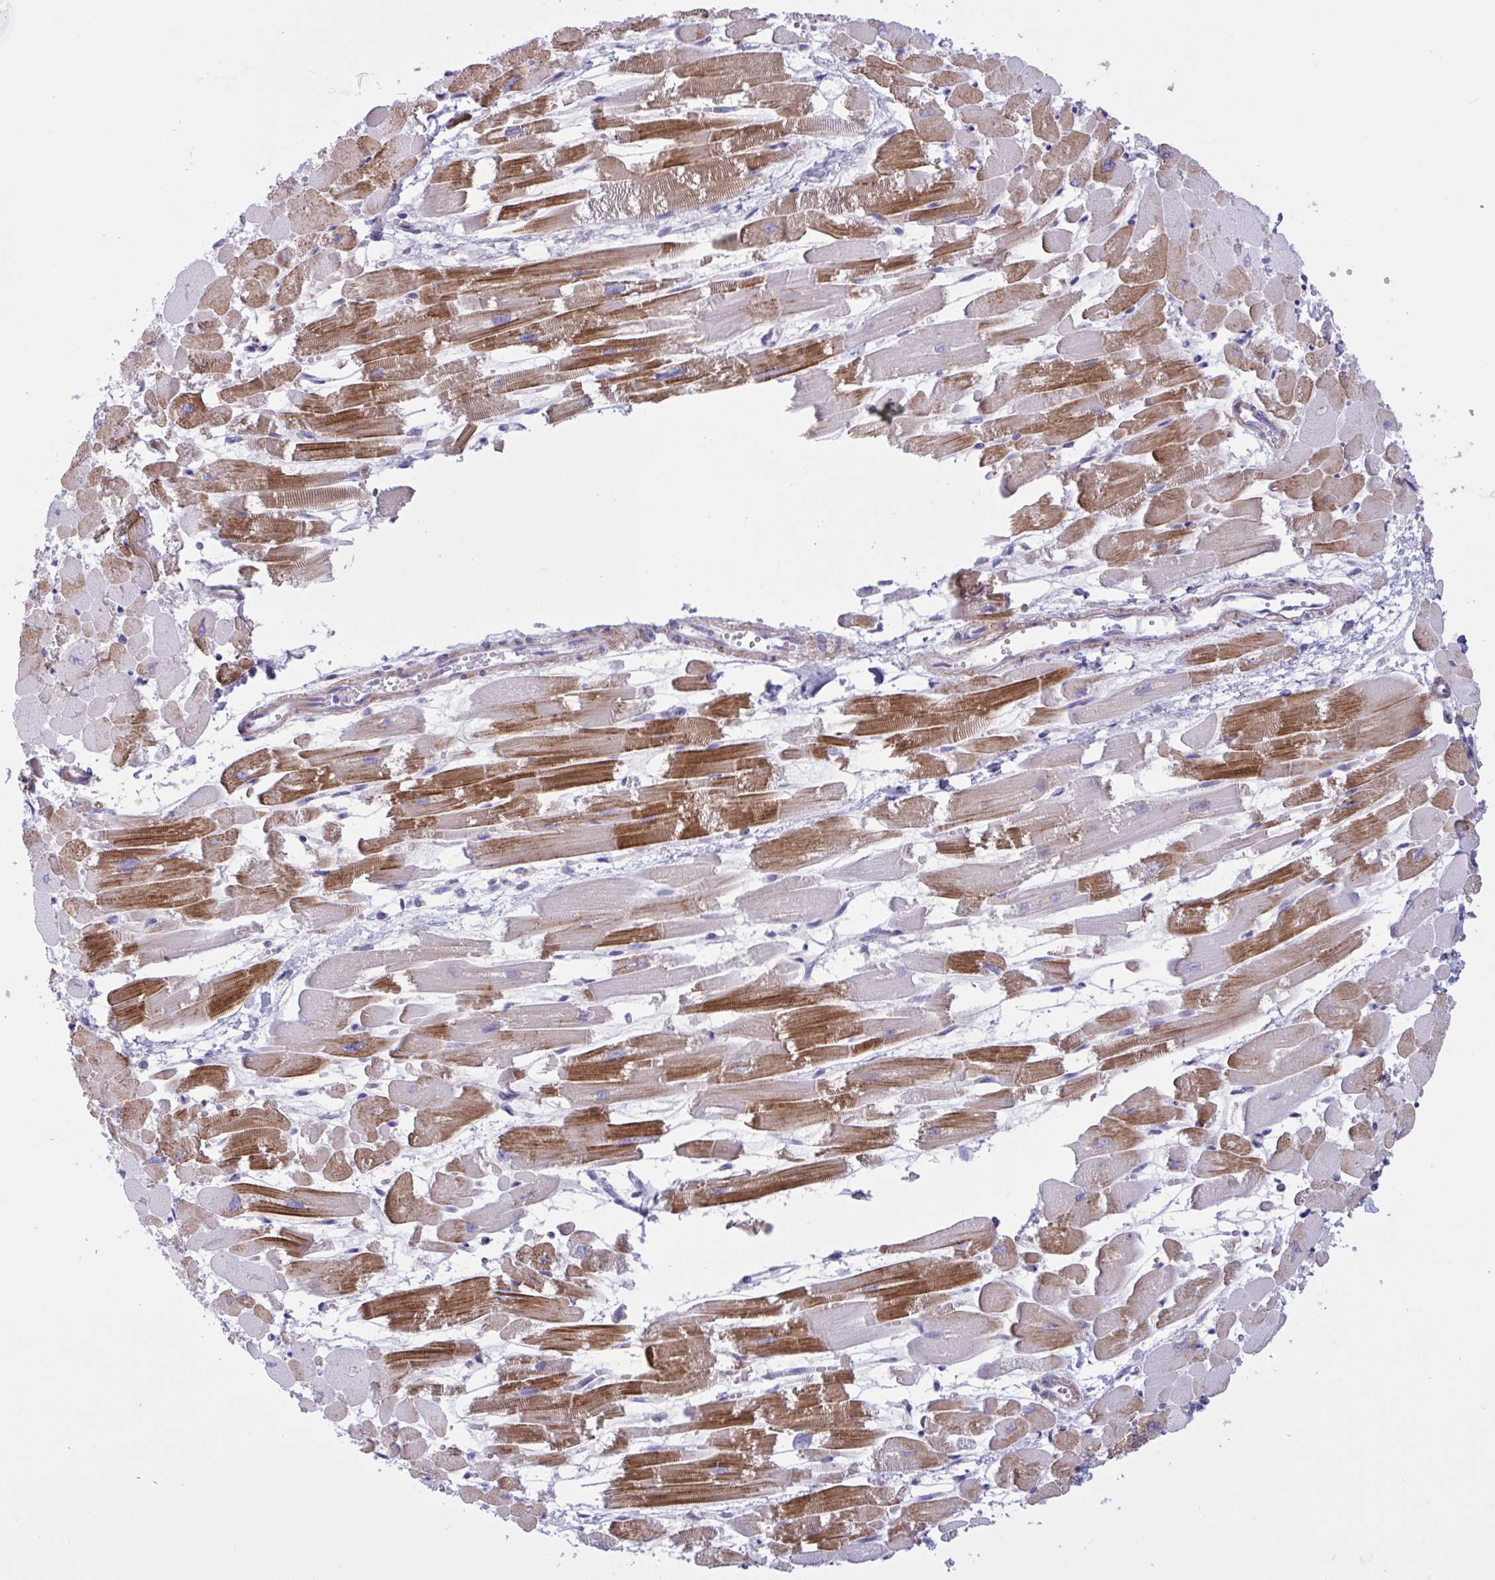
{"staining": {"intensity": "strong", "quantity": "25%-75%", "location": "cytoplasmic/membranous"}, "tissue": "heart muscle", "cell_type": "Cardiomyocytes", "image_type": "normal", "snomed": [{"axis": "morphology", "description": "Normal tissue, NOS"}, {"axis": "topography", "description": "Heart"}], "caption": "Heart muscle stained with DAB immunohistochemistry reveals high levels of strong cytoplasmic/membranous expression in approximately 25%-75% of cardiomyocytes.", "gene": "OXLD1", "patient": {"sex": "female", "age": 52}}